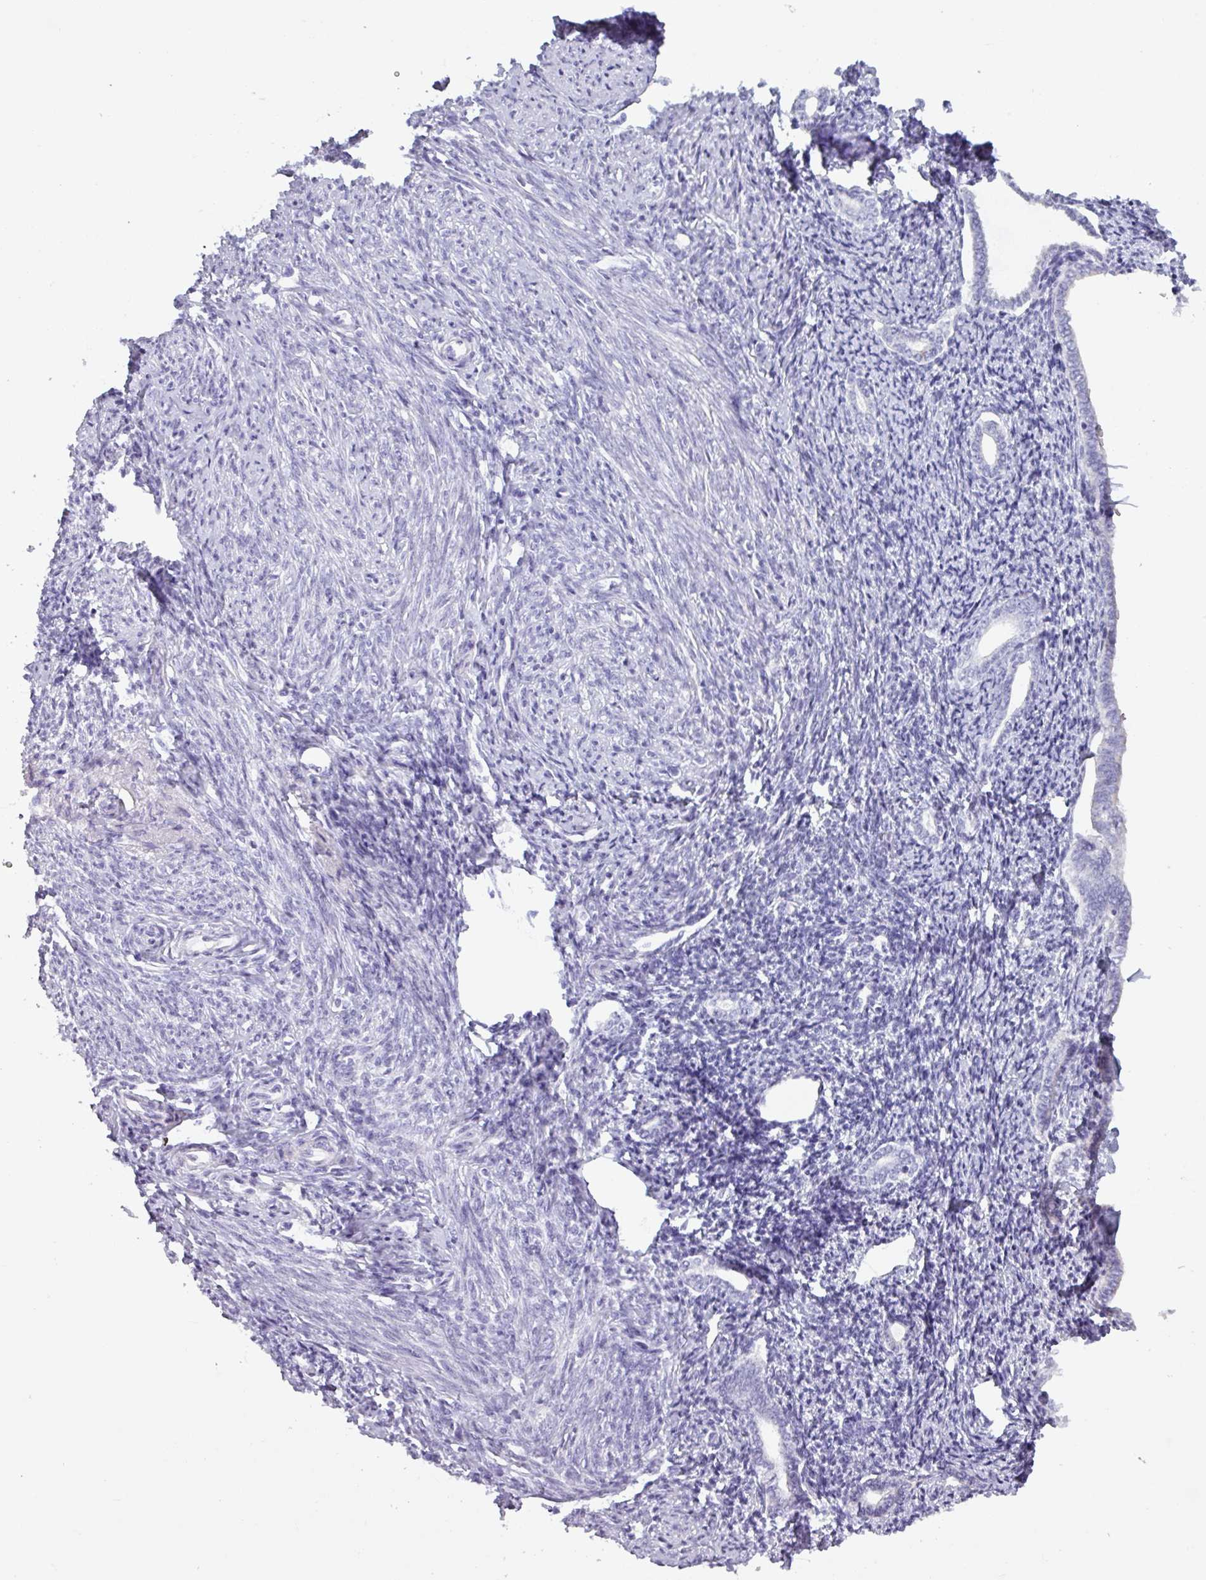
{"staining": {"intensity": "negative", "quantity": "none", "location": "none"}, "tissue": "endometrium", "cell_type": "Cells in endometrial stroma", "image_type": "normal", "snomed": [{"axis": "morphology", "description": "Normal tissue, NOS"}, {"axis": "topography", "description": "Endometrium"}], "caption": "Immunohistochemistry photomicrograph of normal endometrium: human endometrium stained with DAB (3,3'-diaminobenzidine) exhibits no significant protein positivity in cells in endometrial stroma. (DAB immunohistochemistry (IHC) with hematoxylin counter stain).", "gene": "PGA3", "patient": {"sex": "female", "age": 63}}